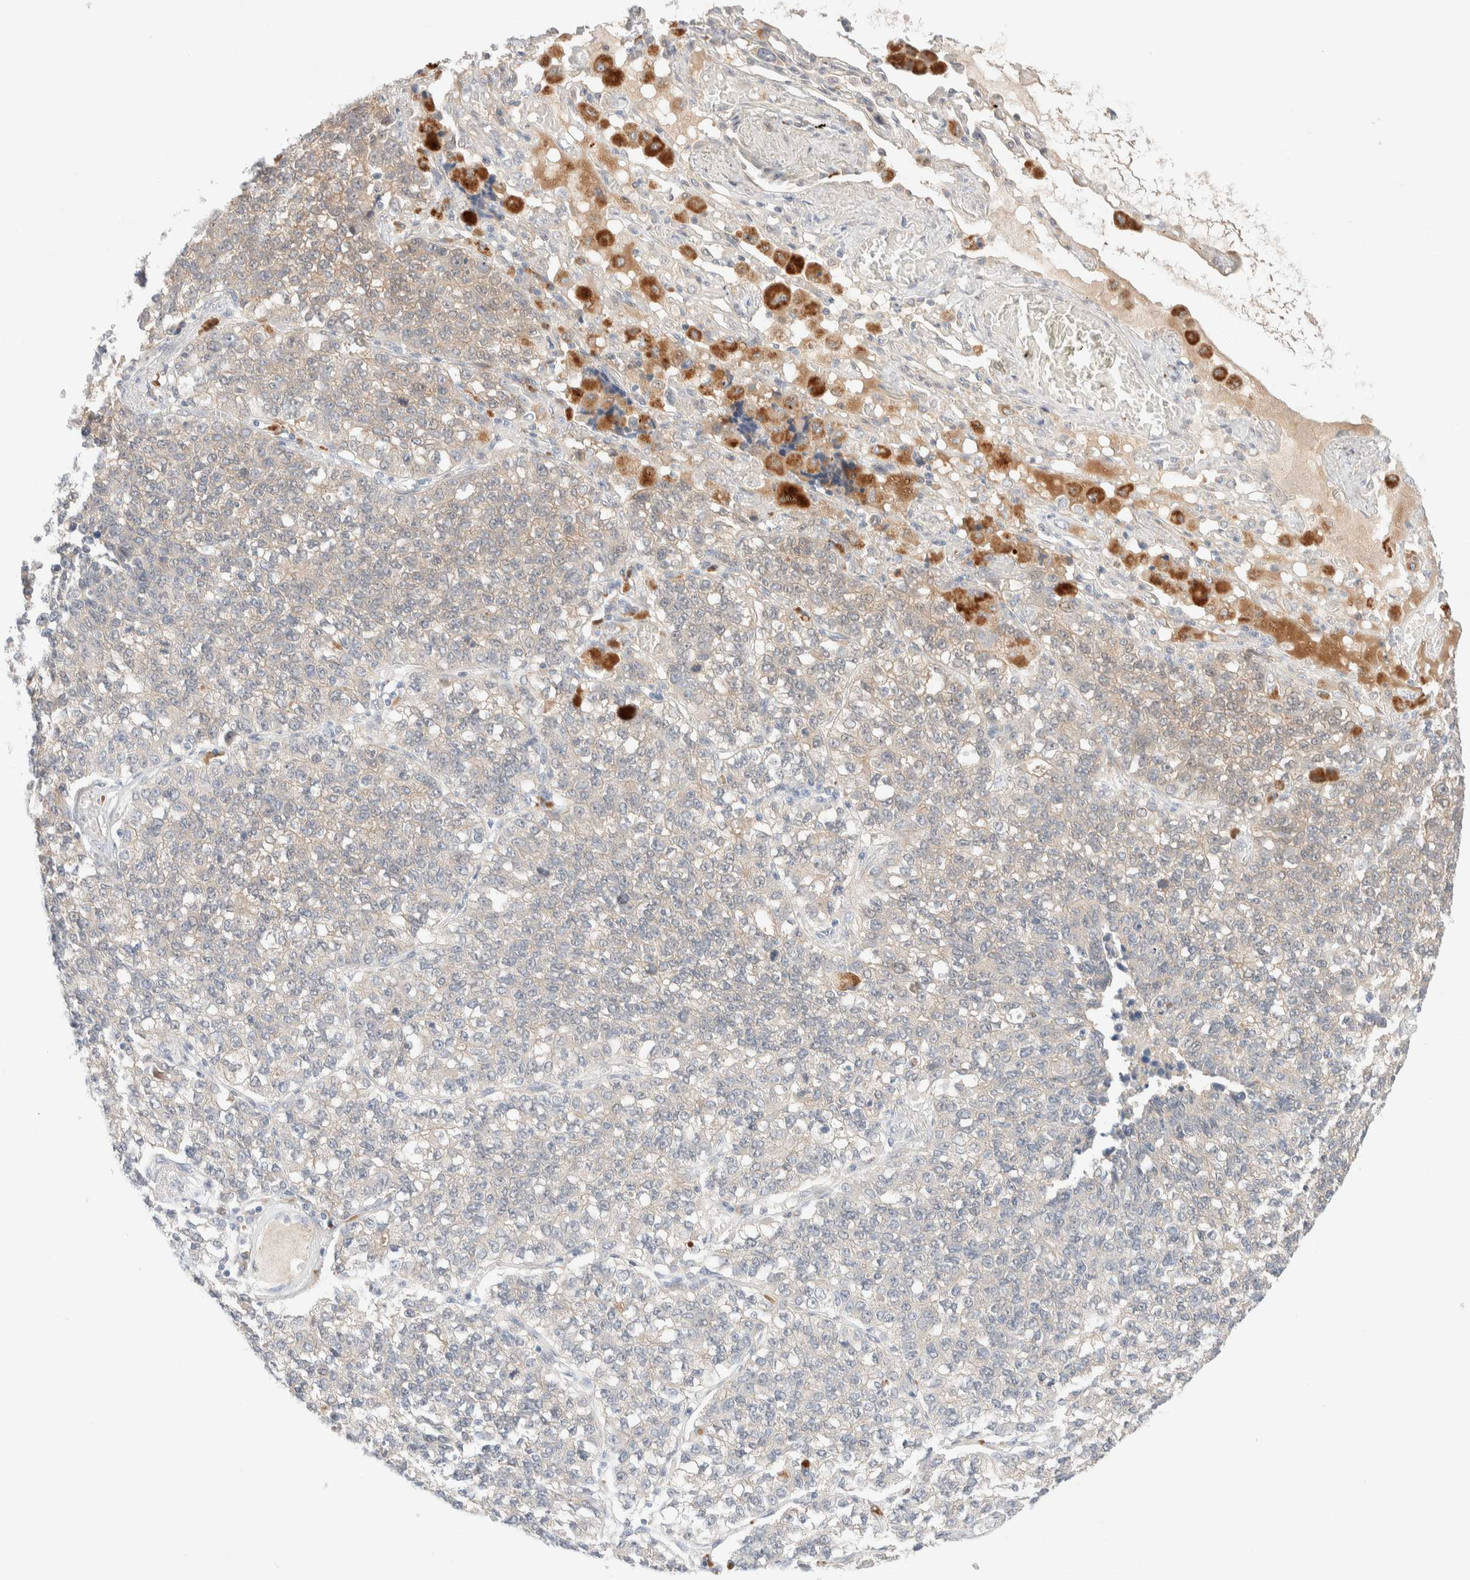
{"staining": {"intensity": "weak", "quantity": "<25%", "location": "cytoplasmic/membranous"}, "tissue": "lung cancer", "cell_type": "Tumor cells", "image_type": "cancer", "snomed": [{"axis": "morphology", "description": "Adenocarcinoma, NOS"}, {"axis": "topography", "description": "Lung"}], "caption": "Immunohistochemical staining of human lung adenocarcinoma displays no significant expression in tumor cells.", "gene": "CHKA", "patient": {"sex": "male", "age": 49}}